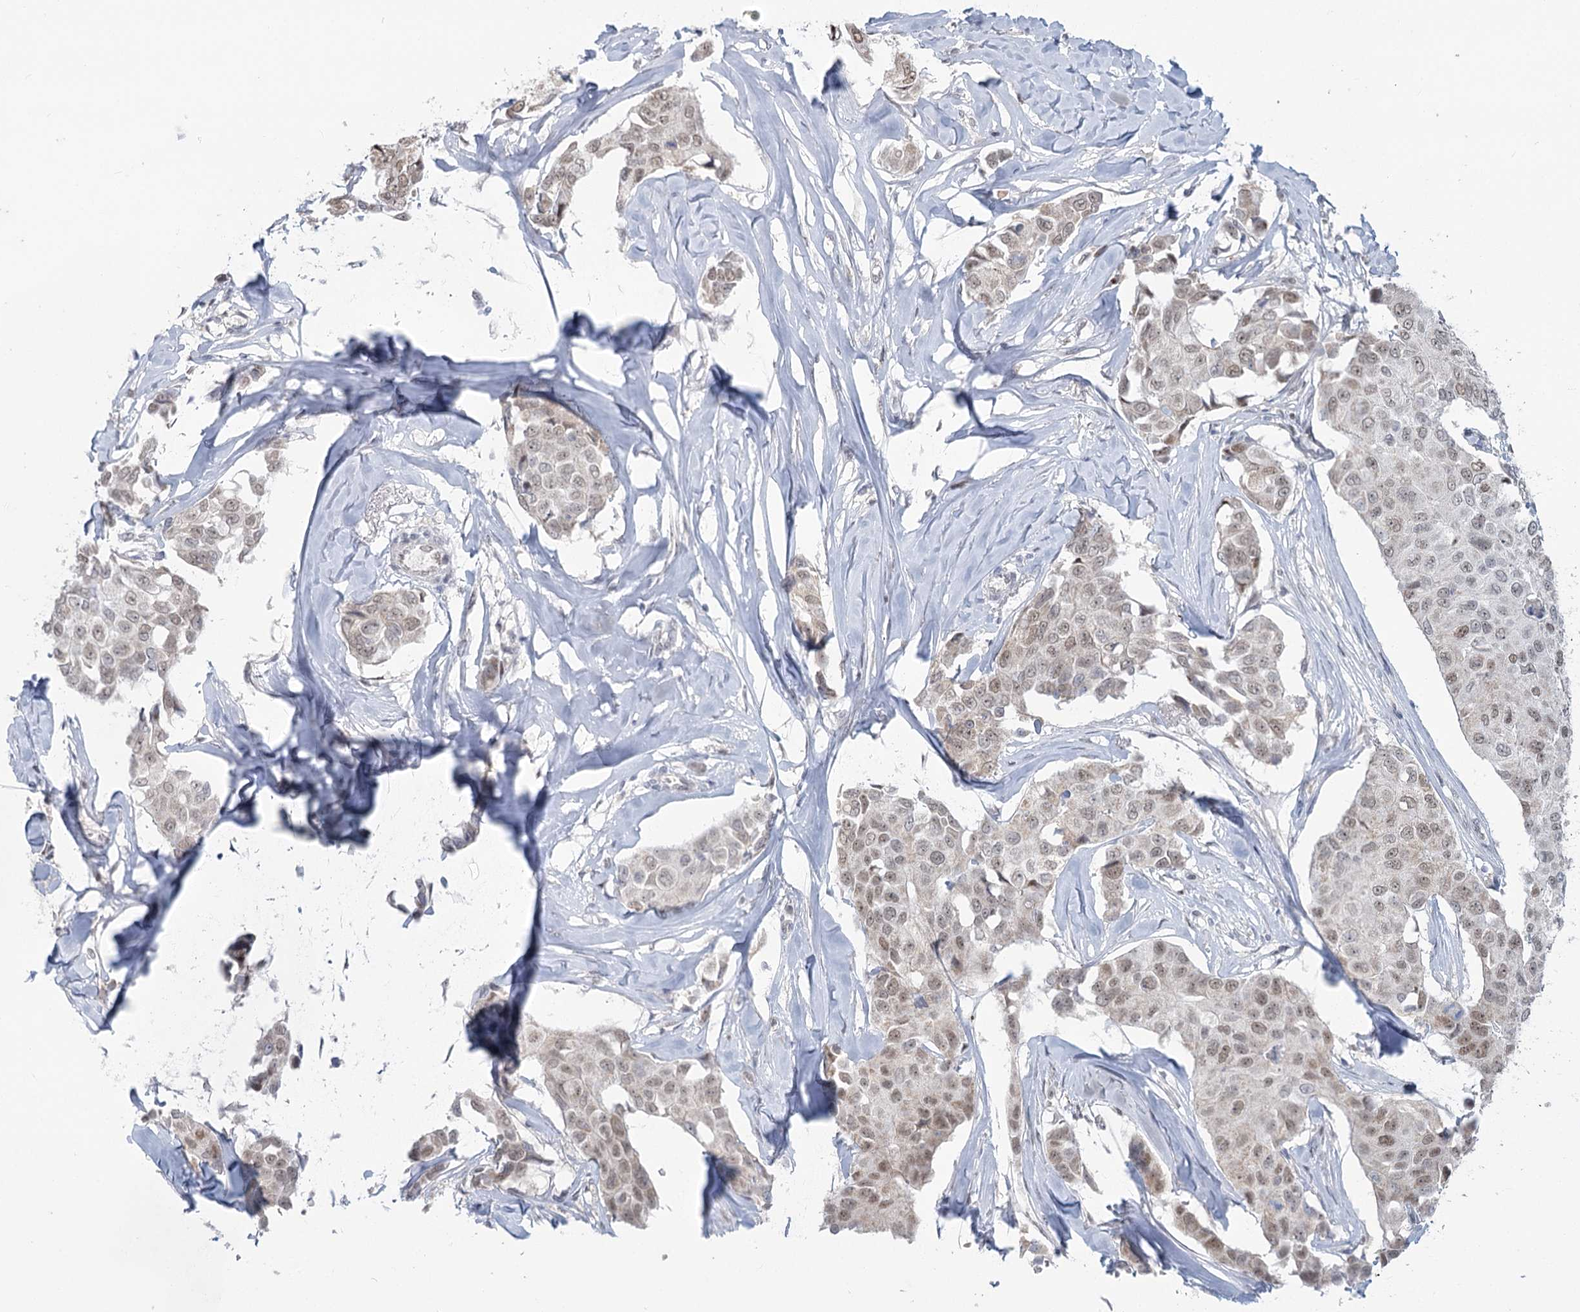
{"staining": {"intensity": "weak", "quantity": "25%-75%", "location": "nuclear"}, "tissue": "breast cancer", "cell_type": "Tumor cells", "image_type": "cancer", "snomed": [{"axis": "morphology", "description": "Duct carcinoma"}, {"axis": "topography", "description": "Breast"}], "caption": "High-magnification brightfield microscopy of infiltrating ductal carcinoma (breast) stained with DAB (3,3'-diaminobenzidine) (brown) and counterstained with hematoxylin (blue). tumor cells exhibit weak nuclear positivity is appreciated in about25%-75% of cells.", "gene": "MTG1", "patient": {"sex": "female", "age": 80}}